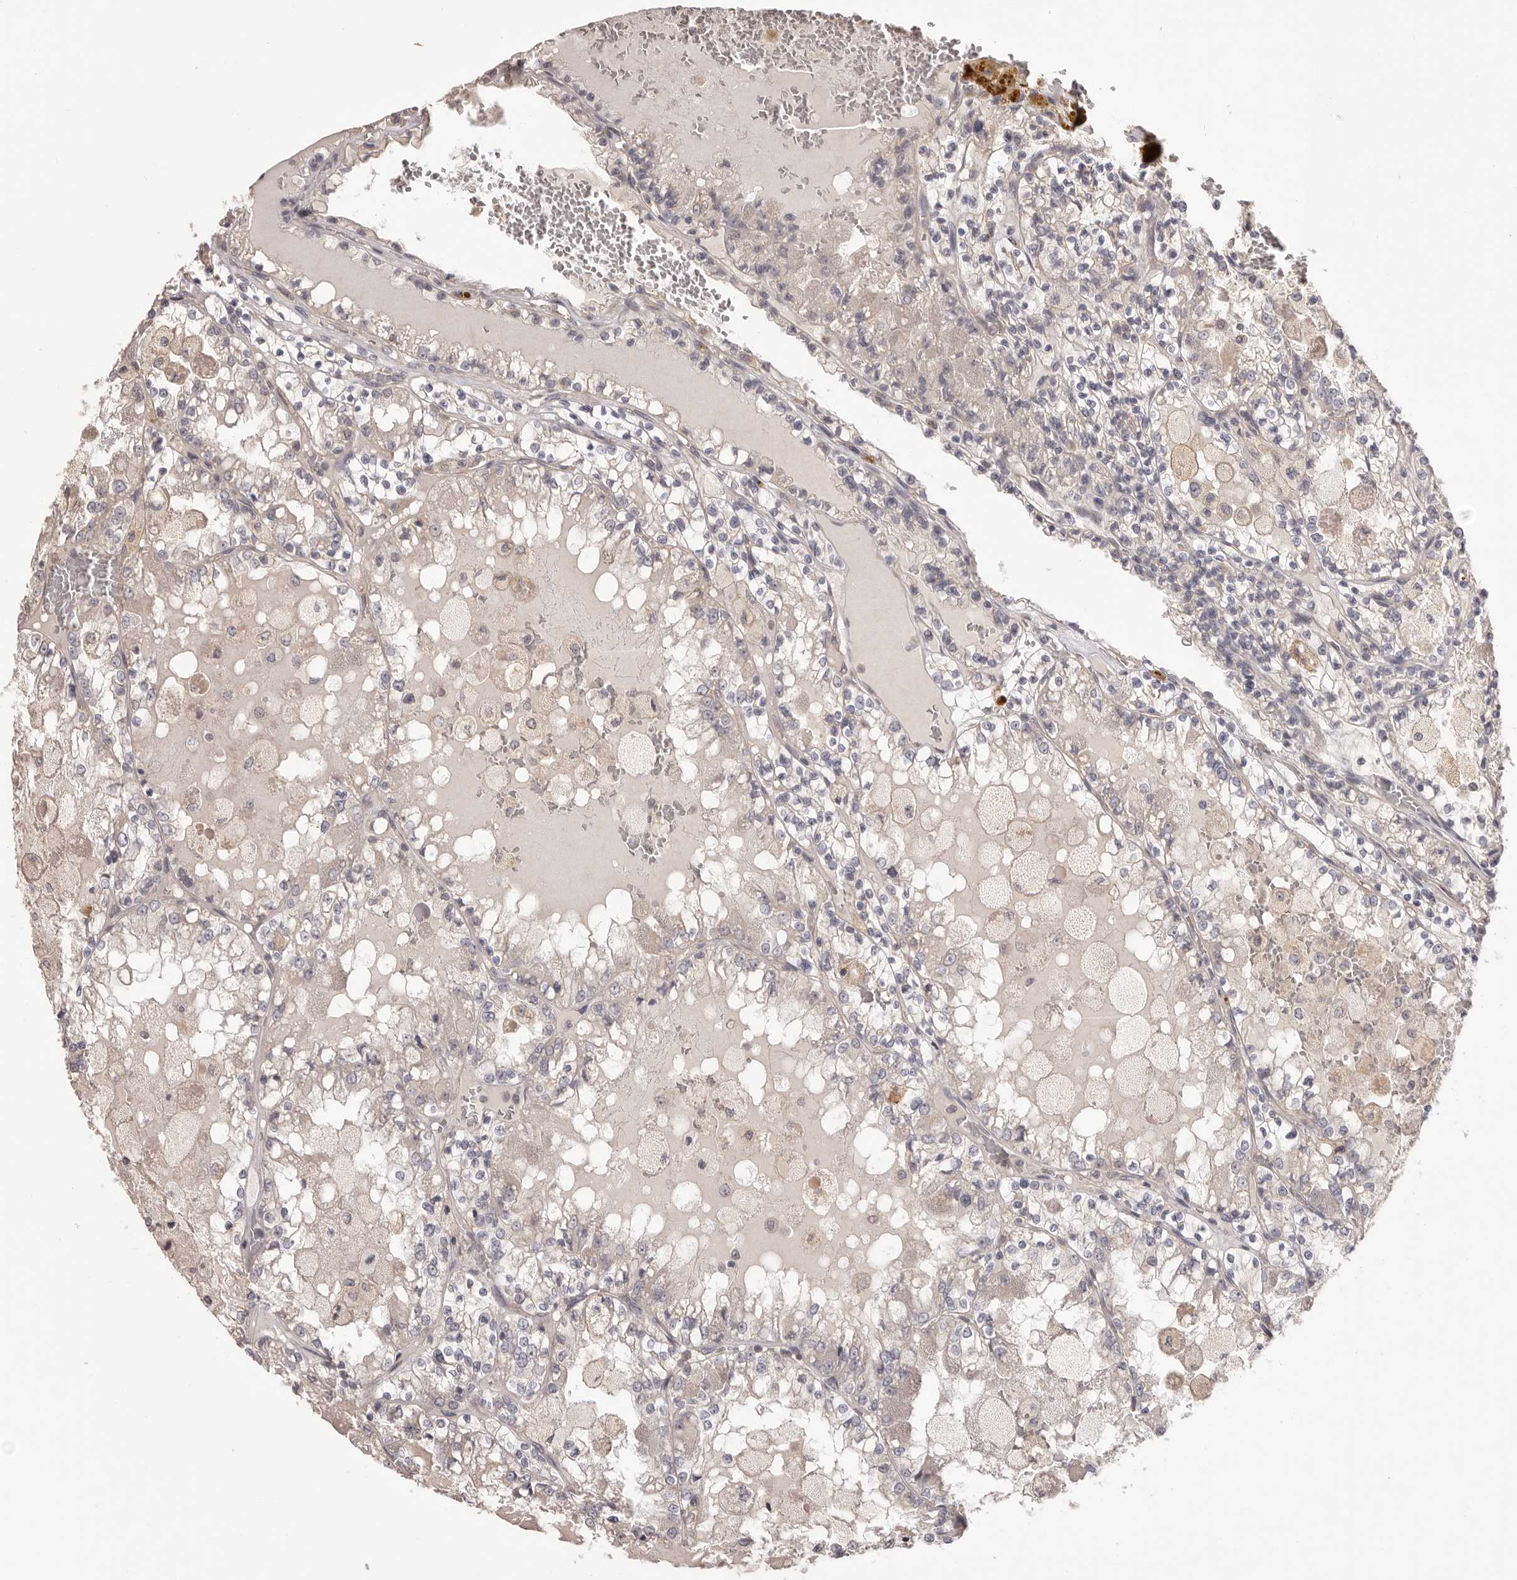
{"staining": {"intensity": "negative", "quantity": "none", "location": "none"}, "tissue": "renal cancer", "cell_type": "Tumor cells", "image_type": "cancer", "snomed": [{"axis": "morphology", "description": "Adenocarcinoma, NOS"}, {"axis": "topography", "description": "Kidney"}], "caption": "The histopathology image reveals no significant positivity in tumor cells of renal cancer (adenocarcinoma).", "gene": "HRH1", "patient": {"sex": "female", "age": 56}}